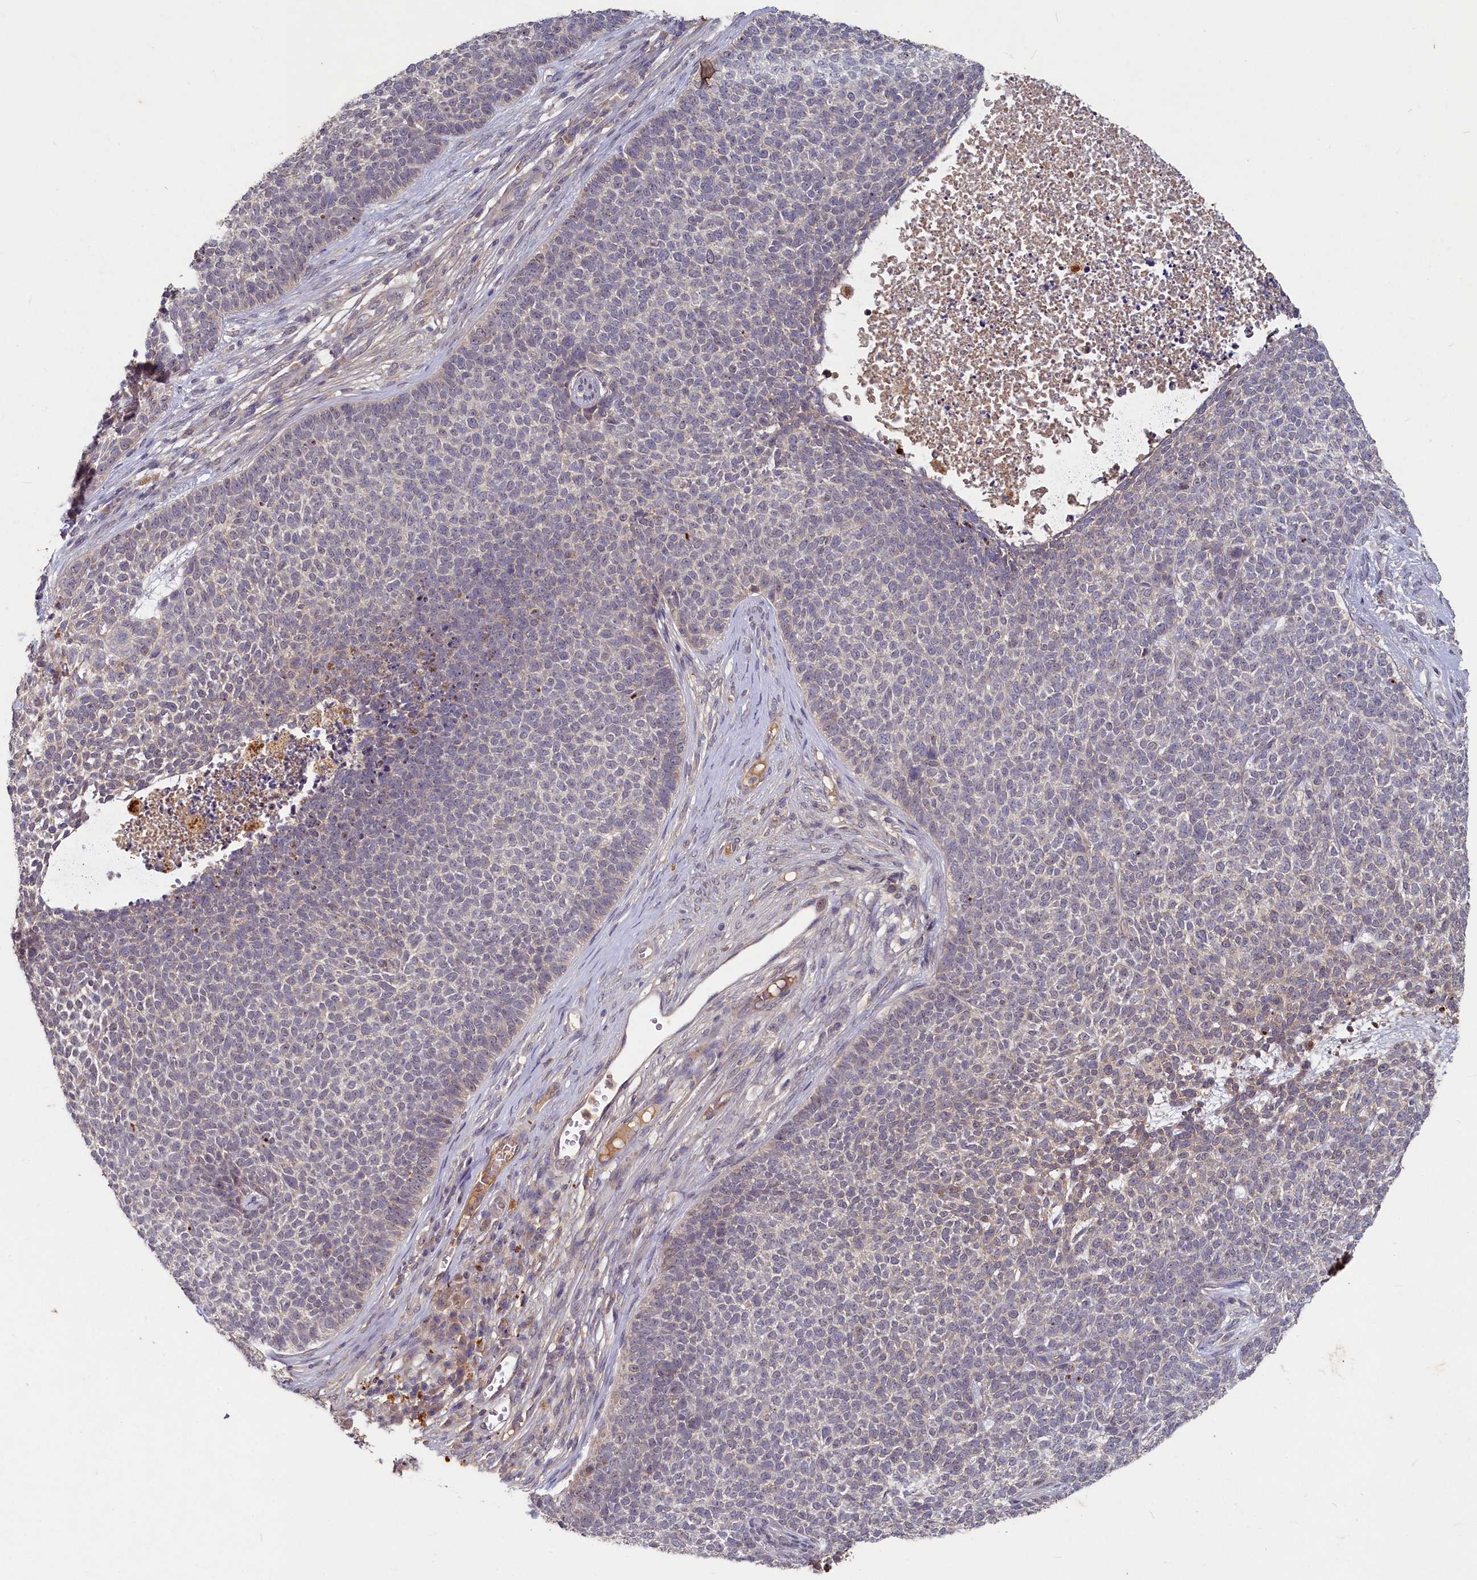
{"staining": {"intensity": "negative", "quantity": "none", "location": "none"}, "tissue": "skin cancer", "cell_type": "Tumor cells", "image_type": "cancer", "snomed": [{"axis": "morphology", "description": "Basal cell carcinoma"}, {"axis": "topography", "description": "Skin"}], "caption": "Immunohistochemical staining of skin cancer (basal cell carcinoma) demonstrates no significant staining in tumor cells. (DAB (3,3'-diaminobenzidine) IHC with hematoxylin counter stain).", "gene": "HERC3", "patient": {"sex": "female", "age": 84}}